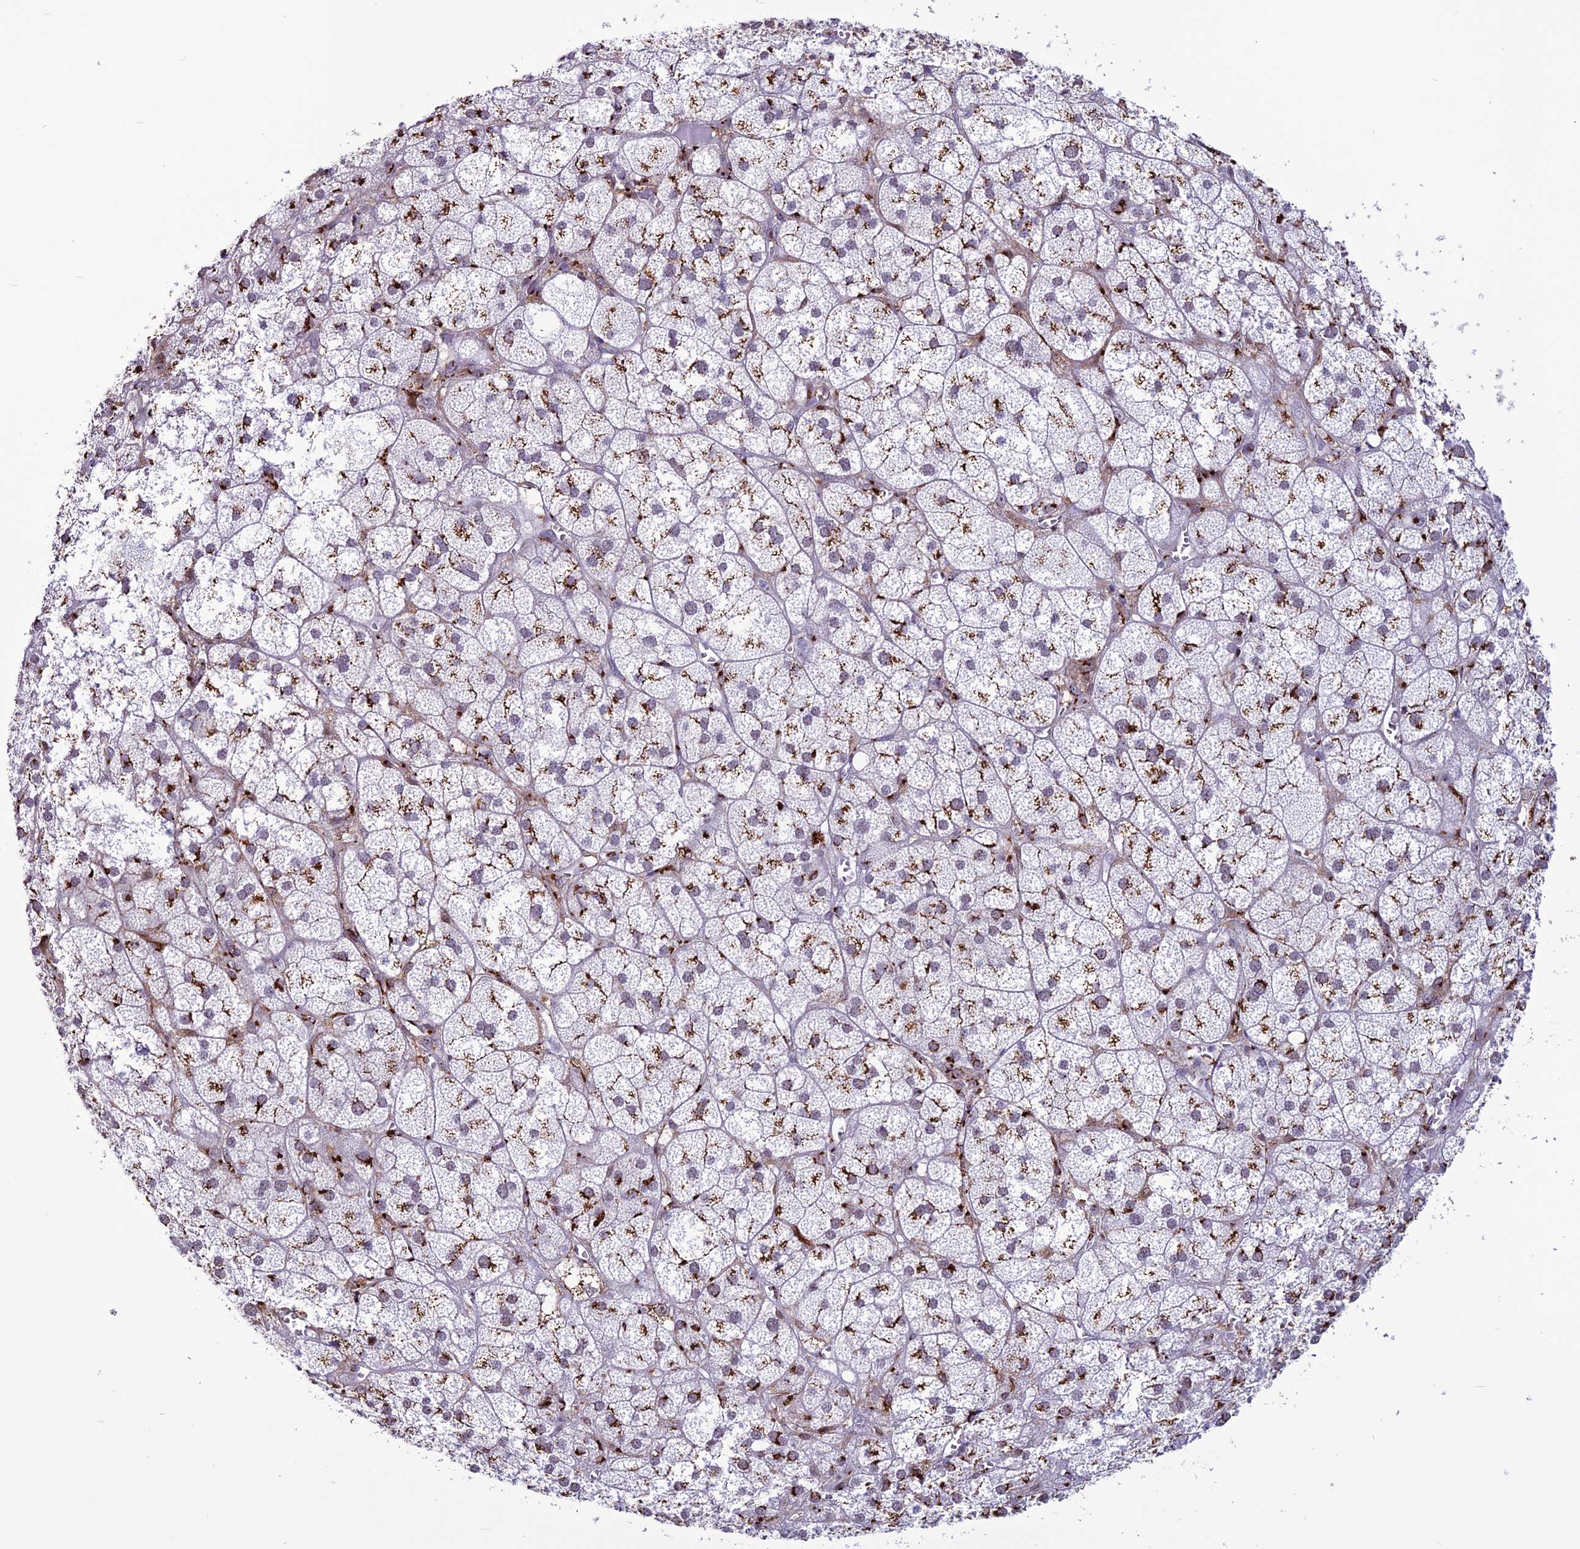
{"staining": {"intensity": "moderate", "quantity": ">75%", "location": "cytoplasmic/membranous"}, "tissue": "adrenal gland", "cell_type": "Glandular cells", "image_type": "normal", "snomed": [{"axis": "morphology", "description": "Normal tissue, NOS"}, {"axis": "topography", "description": "Adrenal gland"}], "caption": "High-magnification brightfield microscopy of normal adrenal gland stained with DAB (brown) and counterstained with hematoxylin (blue). glandular cells exhibit moderate cytoplasmic/membranous expression is seen in approximately>75% of cells.", "gene": "PLEKHA4", "patient": {"sex": "female", "age": 61}}